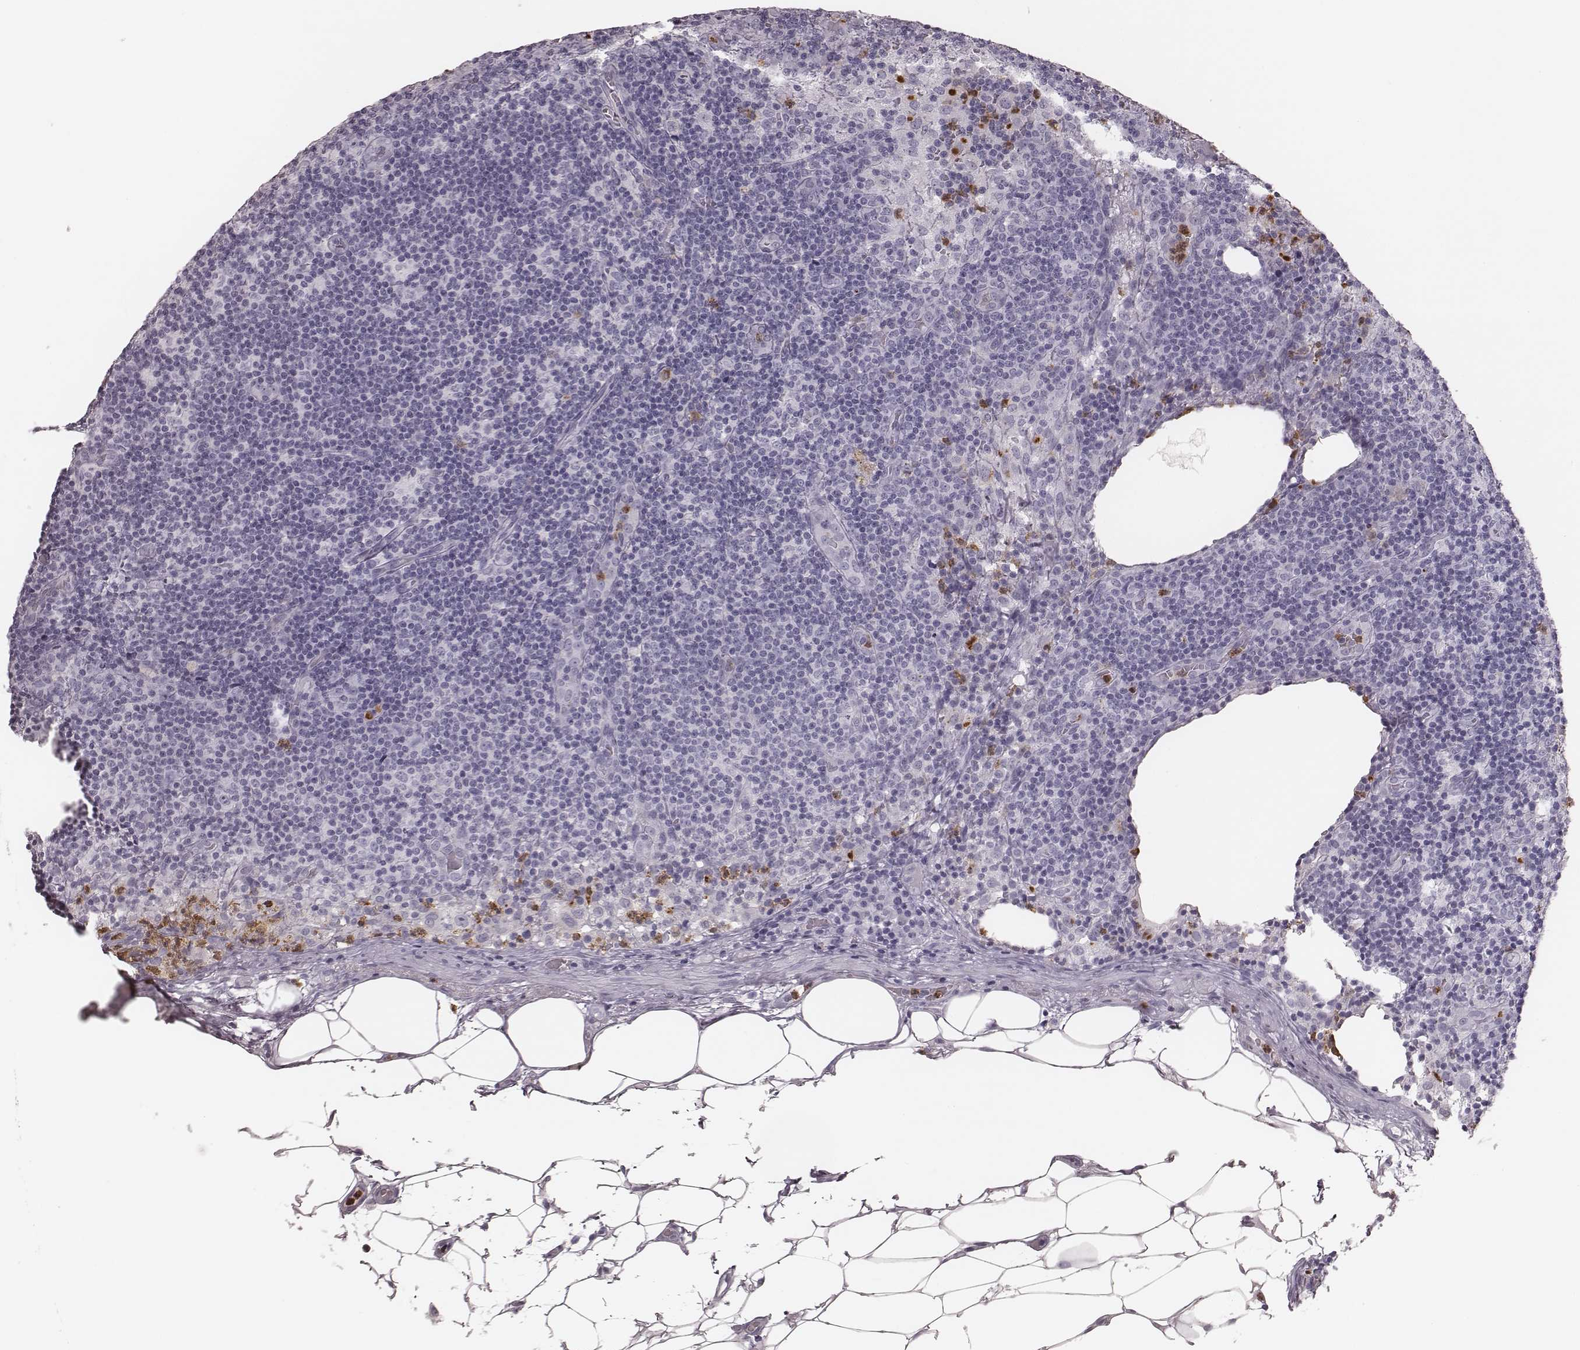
{"staining": {"intensity": "negative", "quantity": "none", "location": "none"}, "tissue": "lymph node", "cell_type": "Germinal center cells", "image_type": "normal", "snomed": [{"axis": "morphology", "description": "Normal tissue, NOS"}, {"axis": "topography", "description": "Lymph node"}], "caption": "This is a image of immunohistochemistry staining of normal lymph node, which shows no staining in germinal center cells.", "gene": "ELANE", "patient": {"sex": "male", "age": 62}}